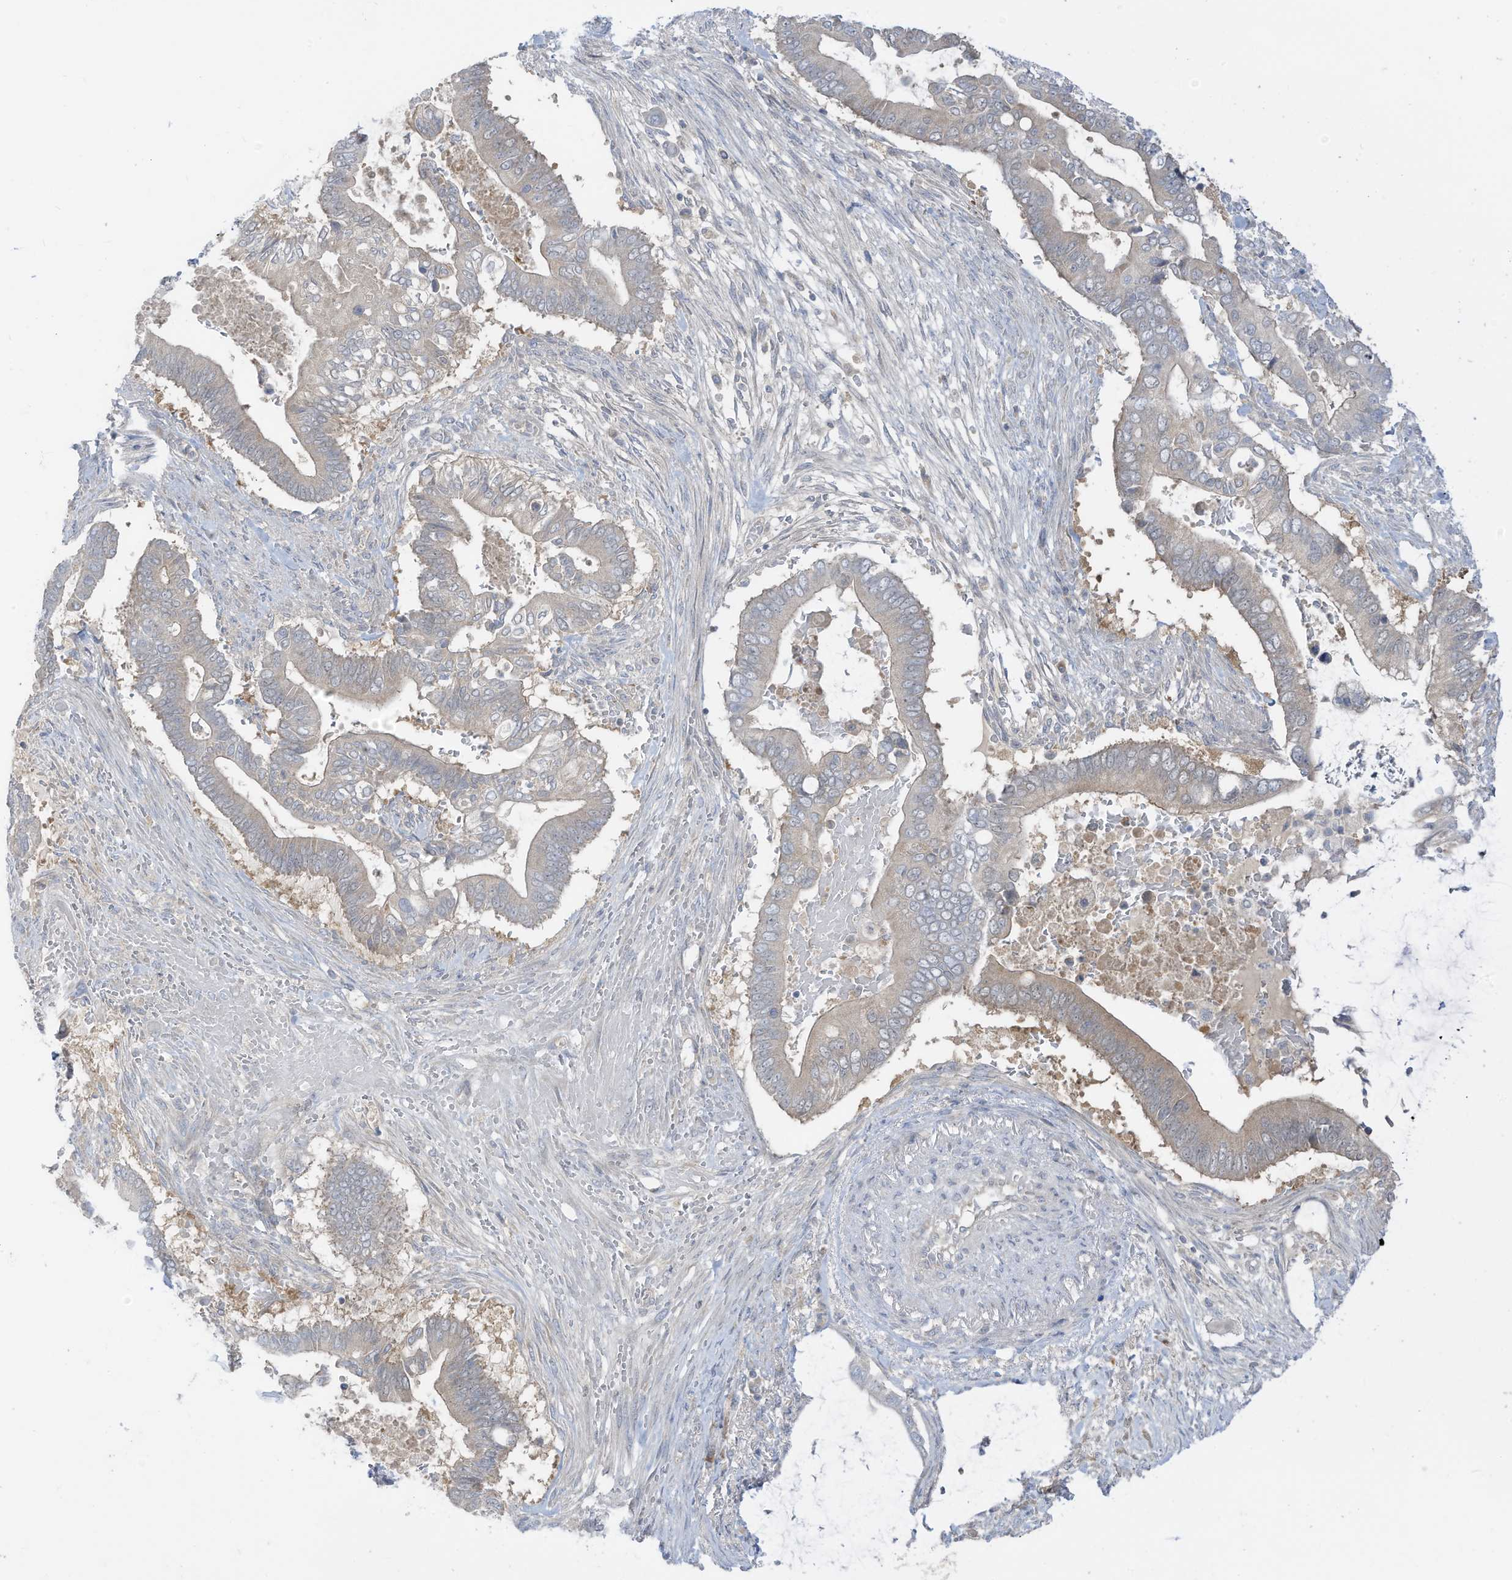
{"staining": {"intensity": "negative", "quantity": "none", "location": "none"}, "tissue": "pancreatic cancer", "cell_type": "Tumor cells", "image_type": "cancer", "snomed": [{"axis": "morphology", "description": "Adenocarcinoma, NOS"}, {"axis": "topography", "description": "Pancreas"}], "caption": "This is an immunohistochemistry (IHC) histopathology image of human pancreatic cancer (adenocarcinoma). There is no staining in tumor cells.", "gene": "LRRN2", "patient": {"sex": "male", "age": 68}}